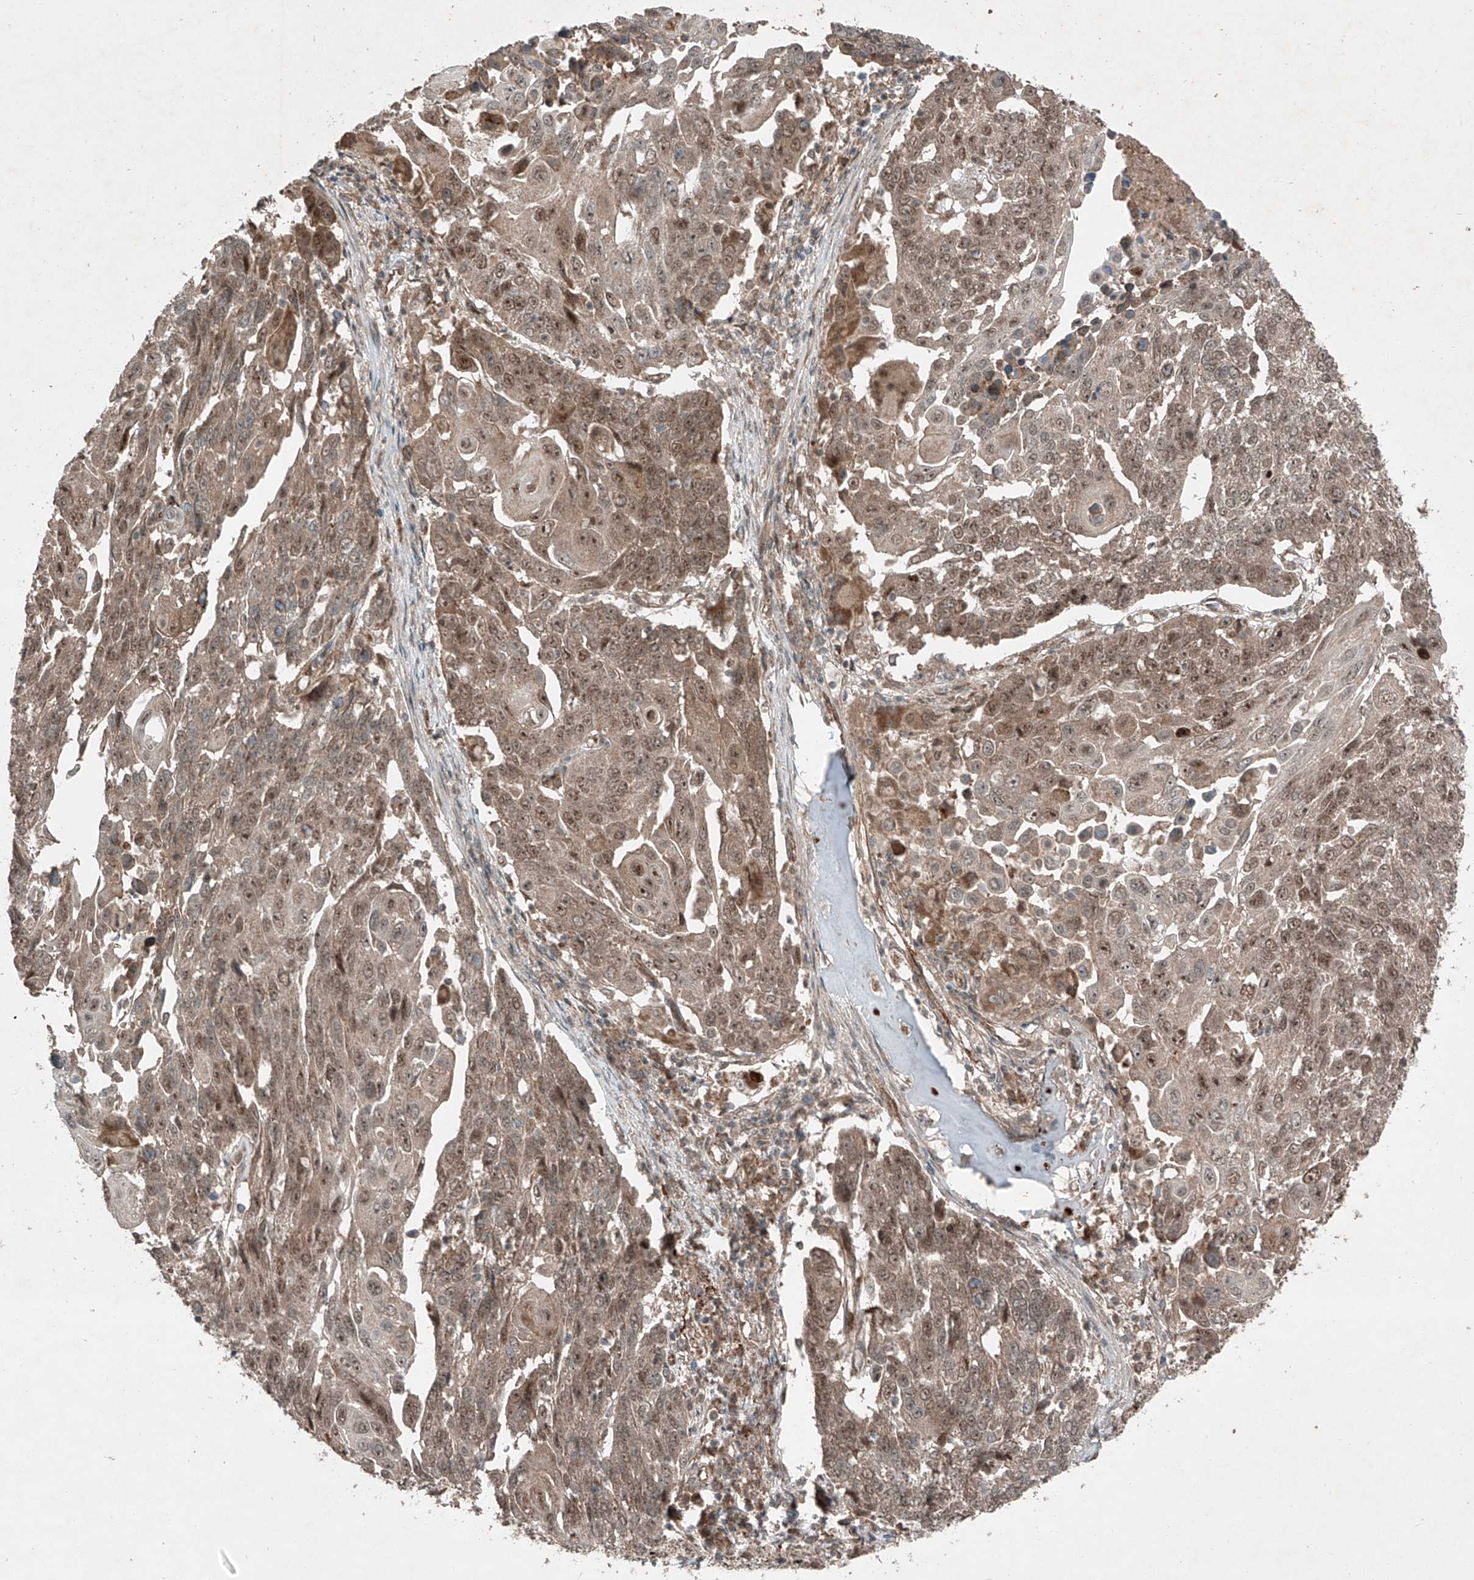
{"staining": {"intensity": "weak", "quantity": ">75%", "location": "cytoplasmic/membranous,nuclear"}, "tissue": "lung cancer", "cell_type": "Tumor cells", "image_type": "cancer", "snomed": [{"axis": "morphology", "description": "Squamous cell carcinoma, NOS"}, {"axis": "topography", "description": "Lung"}], "caption": "Protein analysis of lung squamous cell carcinoma tissue reveals weak cytoplasmic/membranous and nuclear positivity in about >75% of tumor cells. (DAB IHC, brown staining for protein, blue staining for nuclei).", "gene": "ZNF620", "patient": {"sex": "male", "age": 66}}